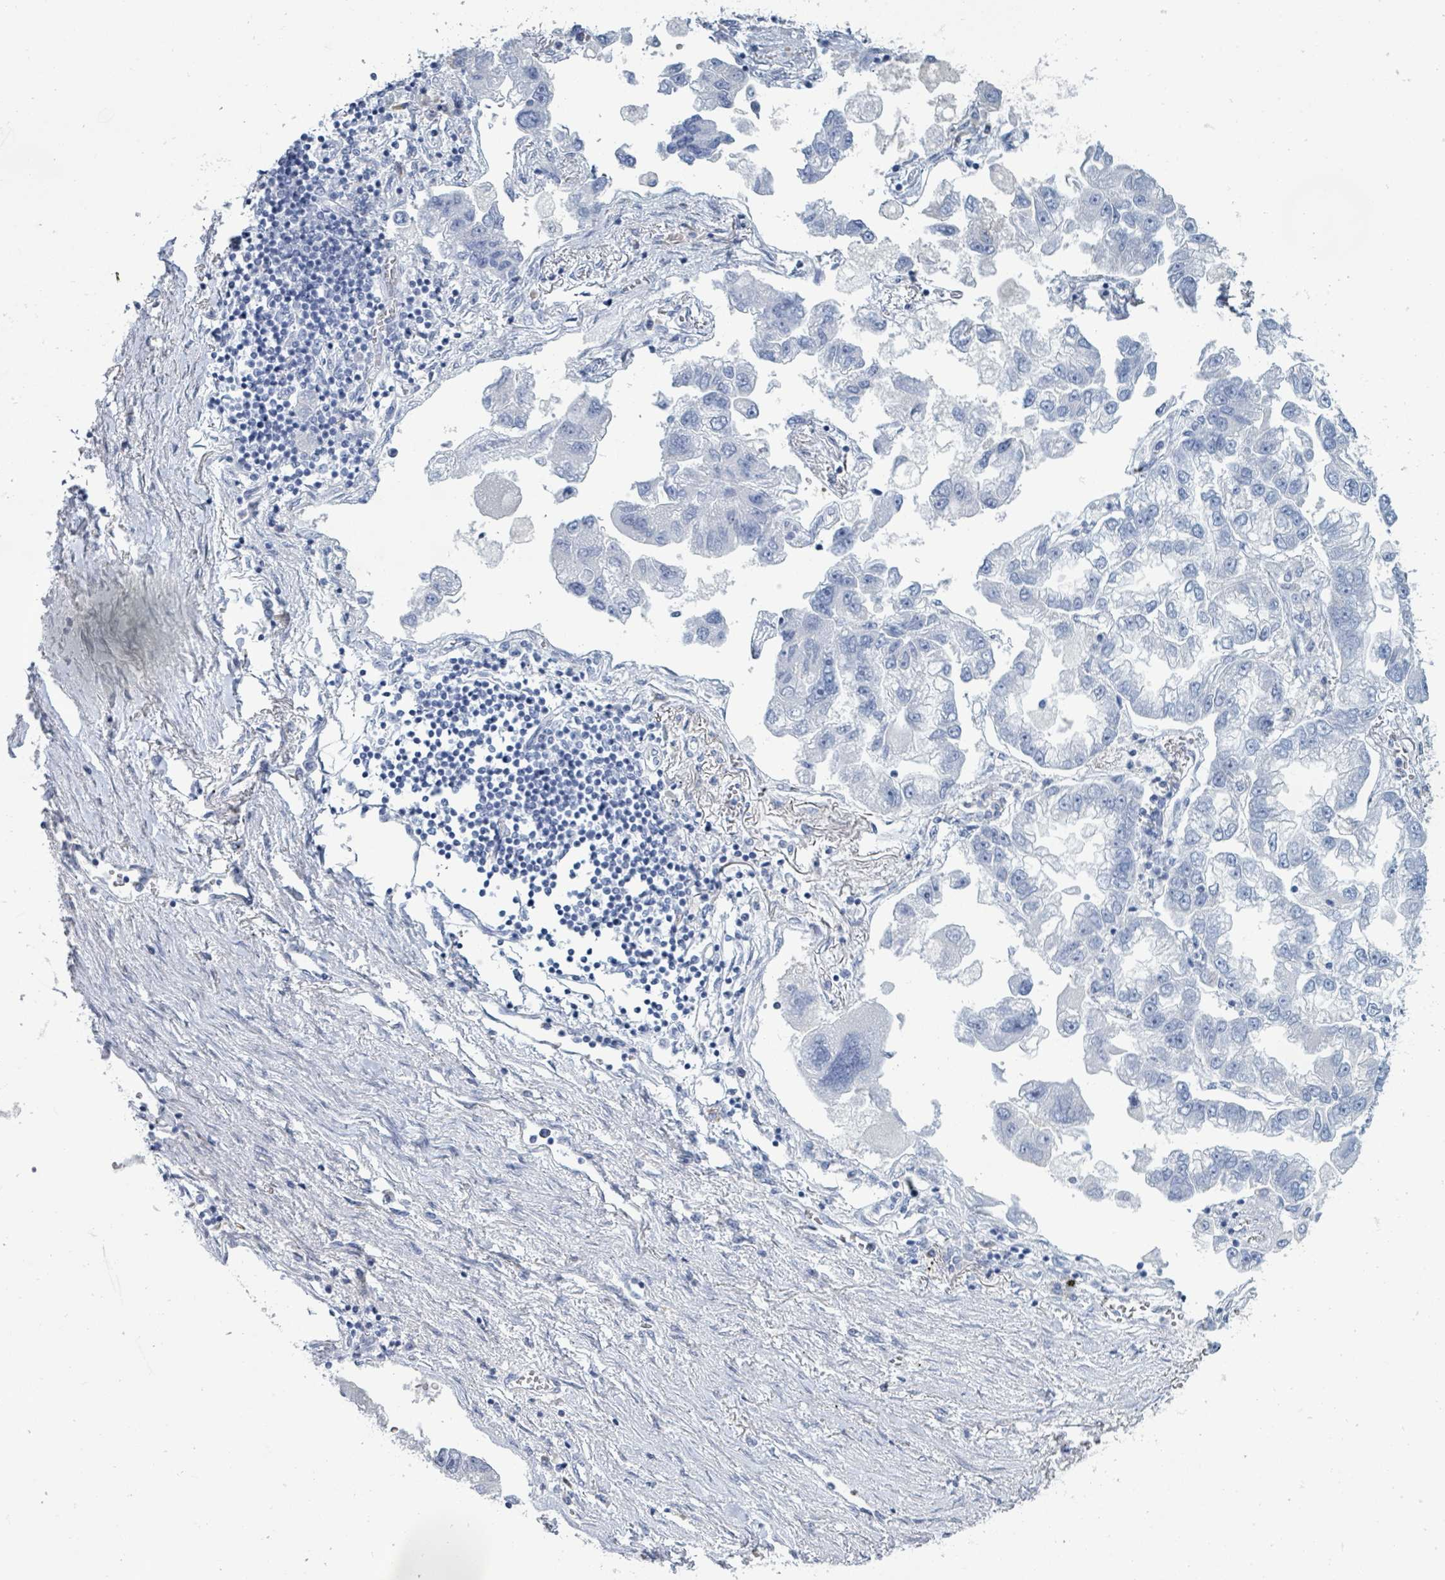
{"staining": {"intensity": "negative", "quantity": "none", "location": "none"}, "tissue": "lung cancer", "cell_type": "Tumor cells", "image_type": "cancer", "snomed": [{"axis": "morphology", "description": "Adenocarcinoma, NOS"}, {"axis": "topography", "description": "Lung"}], "caption": "A micrograph of lung cancer (adenocarcinoma) stained for a protein demonstrates no brown staining in tumor cells.", "gene": "PGA3", "patient": {"sex": "female", "age": 54}}